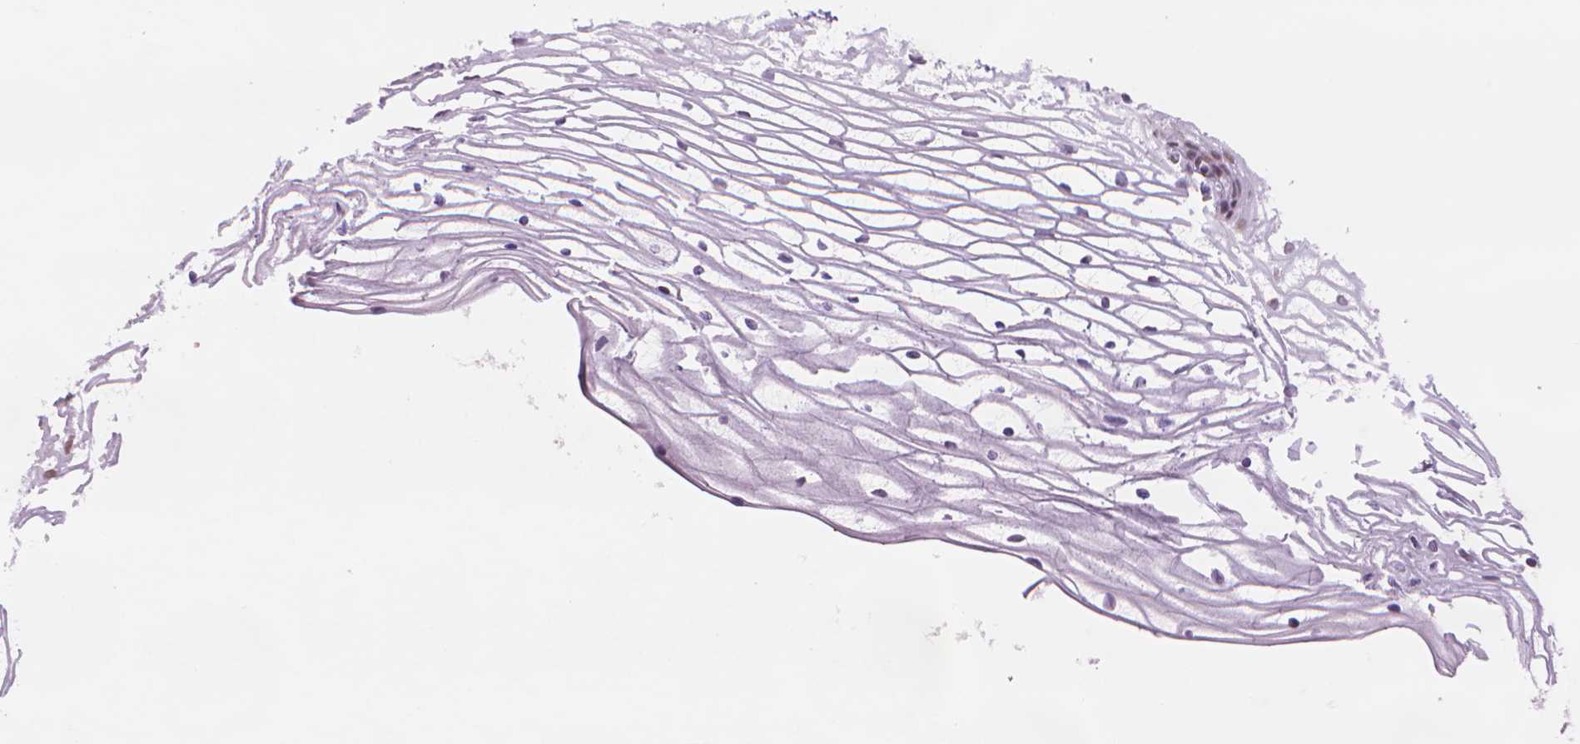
{"staining": {"intensity": "moderate", "quantity": ">75%", "location": "nuclear"}, "tissue": "cervix", "cell_type": "Glandular cells", "image_type": "normal", "snomed": [{"axis": "morphology", "description": "Normal tissue, NOS"}, {"axis": "topography", "description": "Cervix"}], "caption": "Cervix stained with DAB IHC demonstrates medium levels of moderate nuclear expression in approximately >75% of glandular cells.", "gene": "POLR3D", "patient": {"sex": "female", "age": 40}}